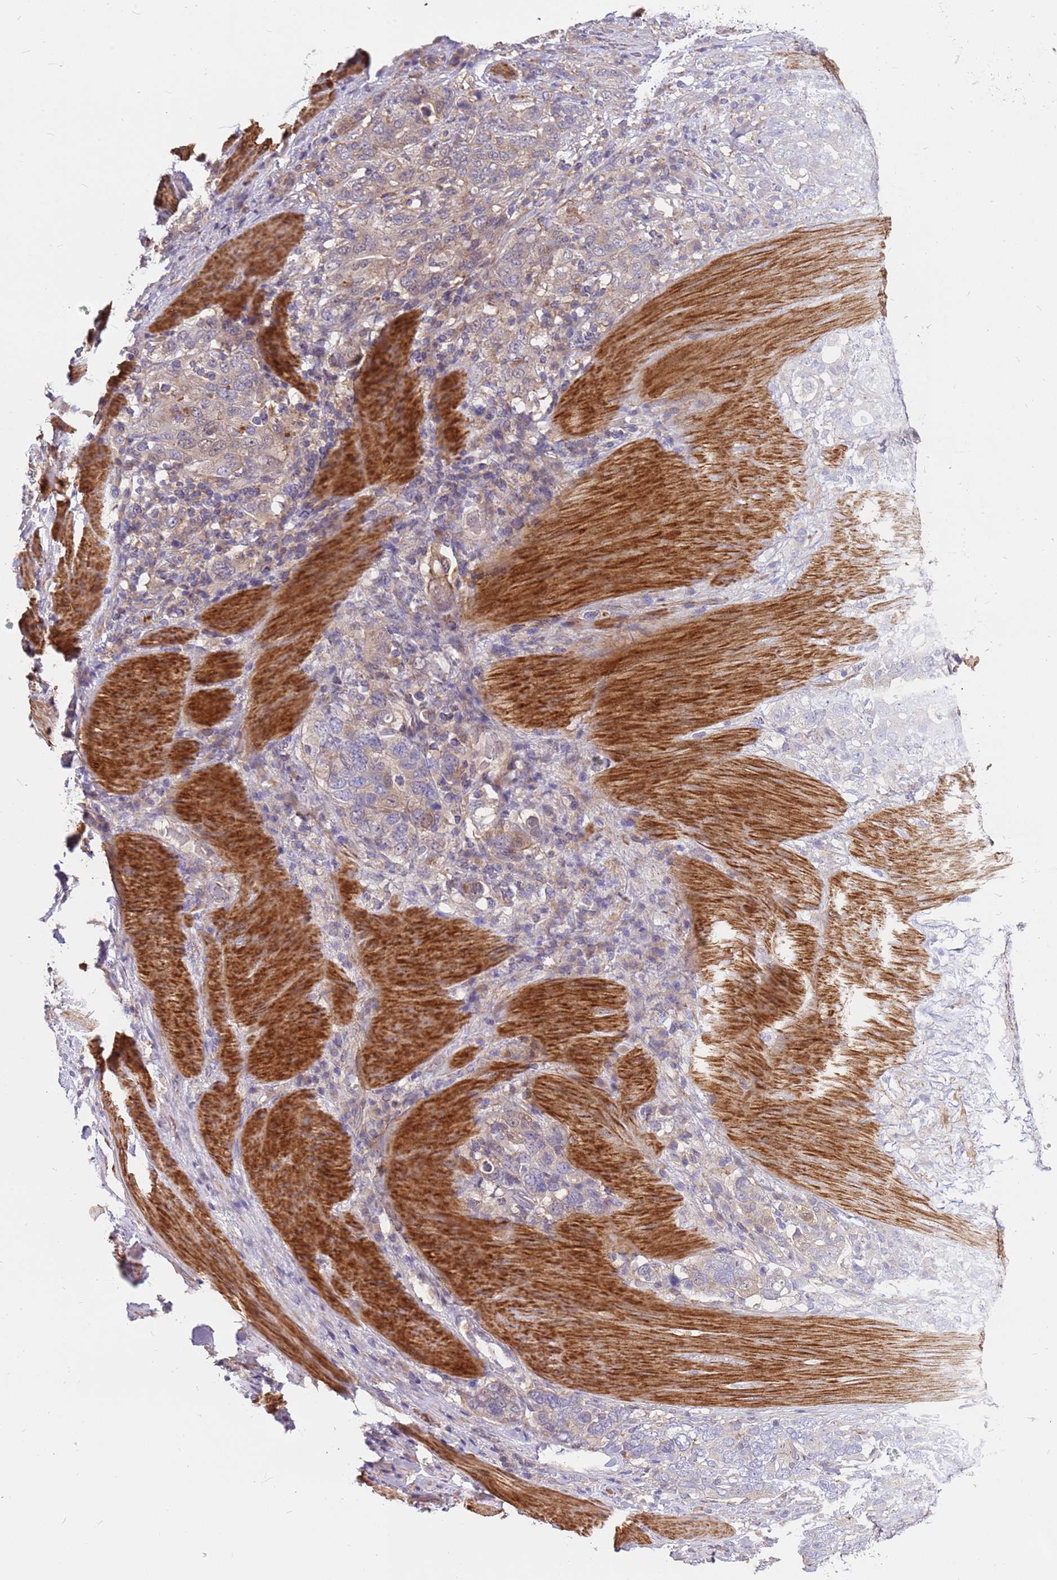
{"staining": {"intensity": "weak", "quantity": "<25%", "location": "cytoplasmic/membranous"}, "tissue": "stomach cancer", "cell_type": "Tumor cells", "image_type": "cancer", "snomed": [{"axis": "morphology", "description": "Adenocarcinoma, NOS"}, {"axis": "topography", "description": "Stomach, upper"}, {"axis": "topography", "description": "Stomach"}], "caption": "High magnification brightfield microscopy of stomach adenocarcinoma stained with DAB (3,3'-diaminobenzidine) (brown) and counterstained with hematoxylin (blue): tumor cells show no significant staining.", "gene": "MVD", "patient": {"sex": "male", "age": 62}}